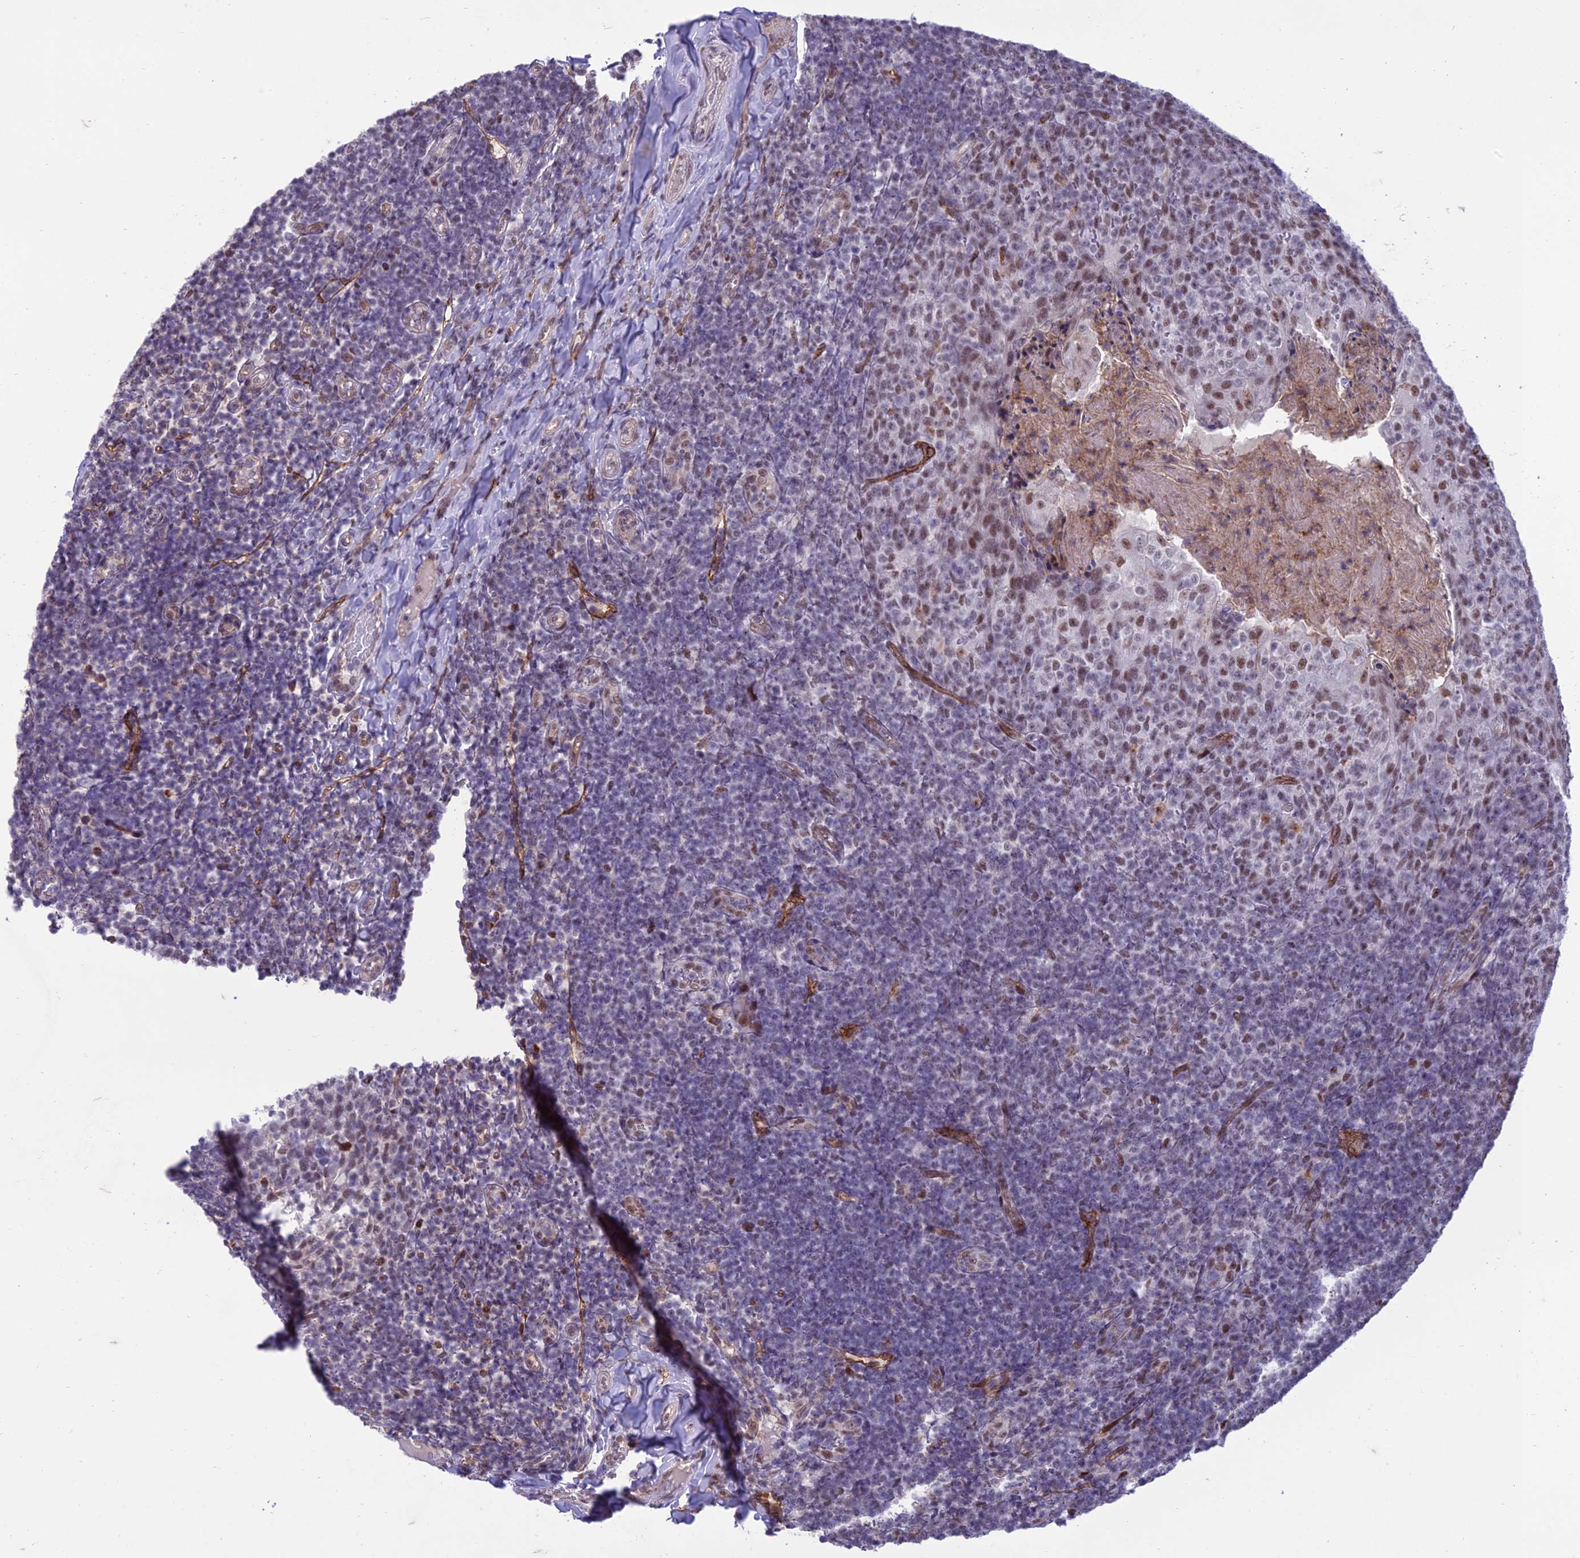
{"staining": {"intensity": "moderate", "quantity": ">75%", "location": "nuclear"}, "tissue": "tonsil", "cell_type": "Germinal center cells", "image_type": "normal", "snomed": [{"axis": "morphology", "description": "Normal tissue, NOS"}, {"axis": "topography", "description": "Tonsil"}], "caption": "High-power microscopy captured an IHC image of benign tonsil, revealing moderate nuclear staining in about >75% of germinal center cells. The staining was performed using DAB, with brown indicating positive protein expression. Nuclei are stained blue with hematoxylin.", "gene": "RANBP3", "patient": {"sex": "female", "age": 10}}